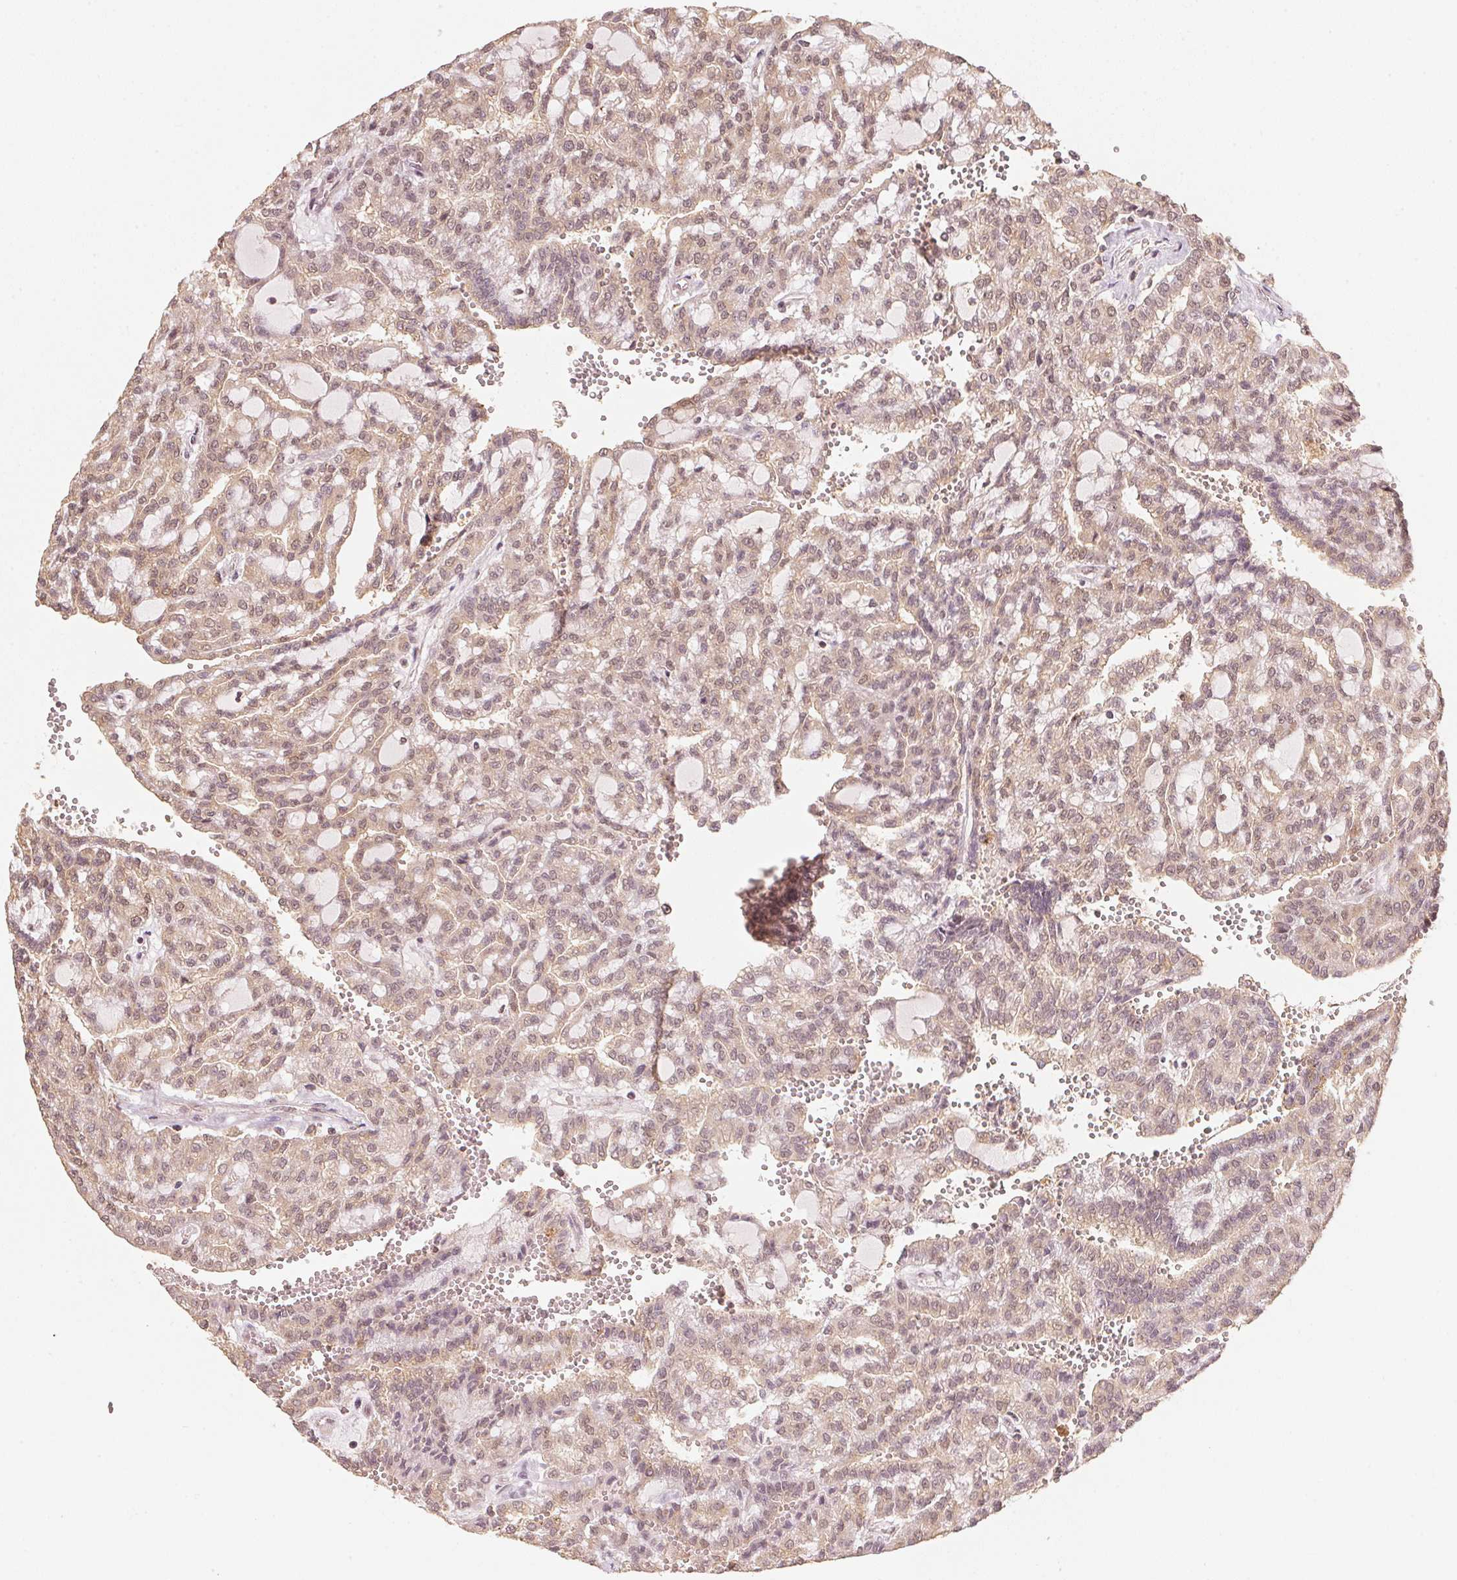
{"staining": {"intensity": "moderate", "quantity": ">75%", "location": "cytoplasmic/membranous,nuclear"}, "tissue": "renal cancer", "cell_type": "Tumor cells", "image_type": "cancer", "snomed": [{"axis": "morphology", "description": "Adenocarcinoma, NOS"}, {"axis": "topography", "description": "Kidney"}], "caption": "The micrograph exhibits a brown stain indicating the presence of a protein in the cytoplasmic/membranous and nuclear of tumor cells in renal cancer.", "gene": "C2orf73", "patient": {"sex": "male", "age": 63}}